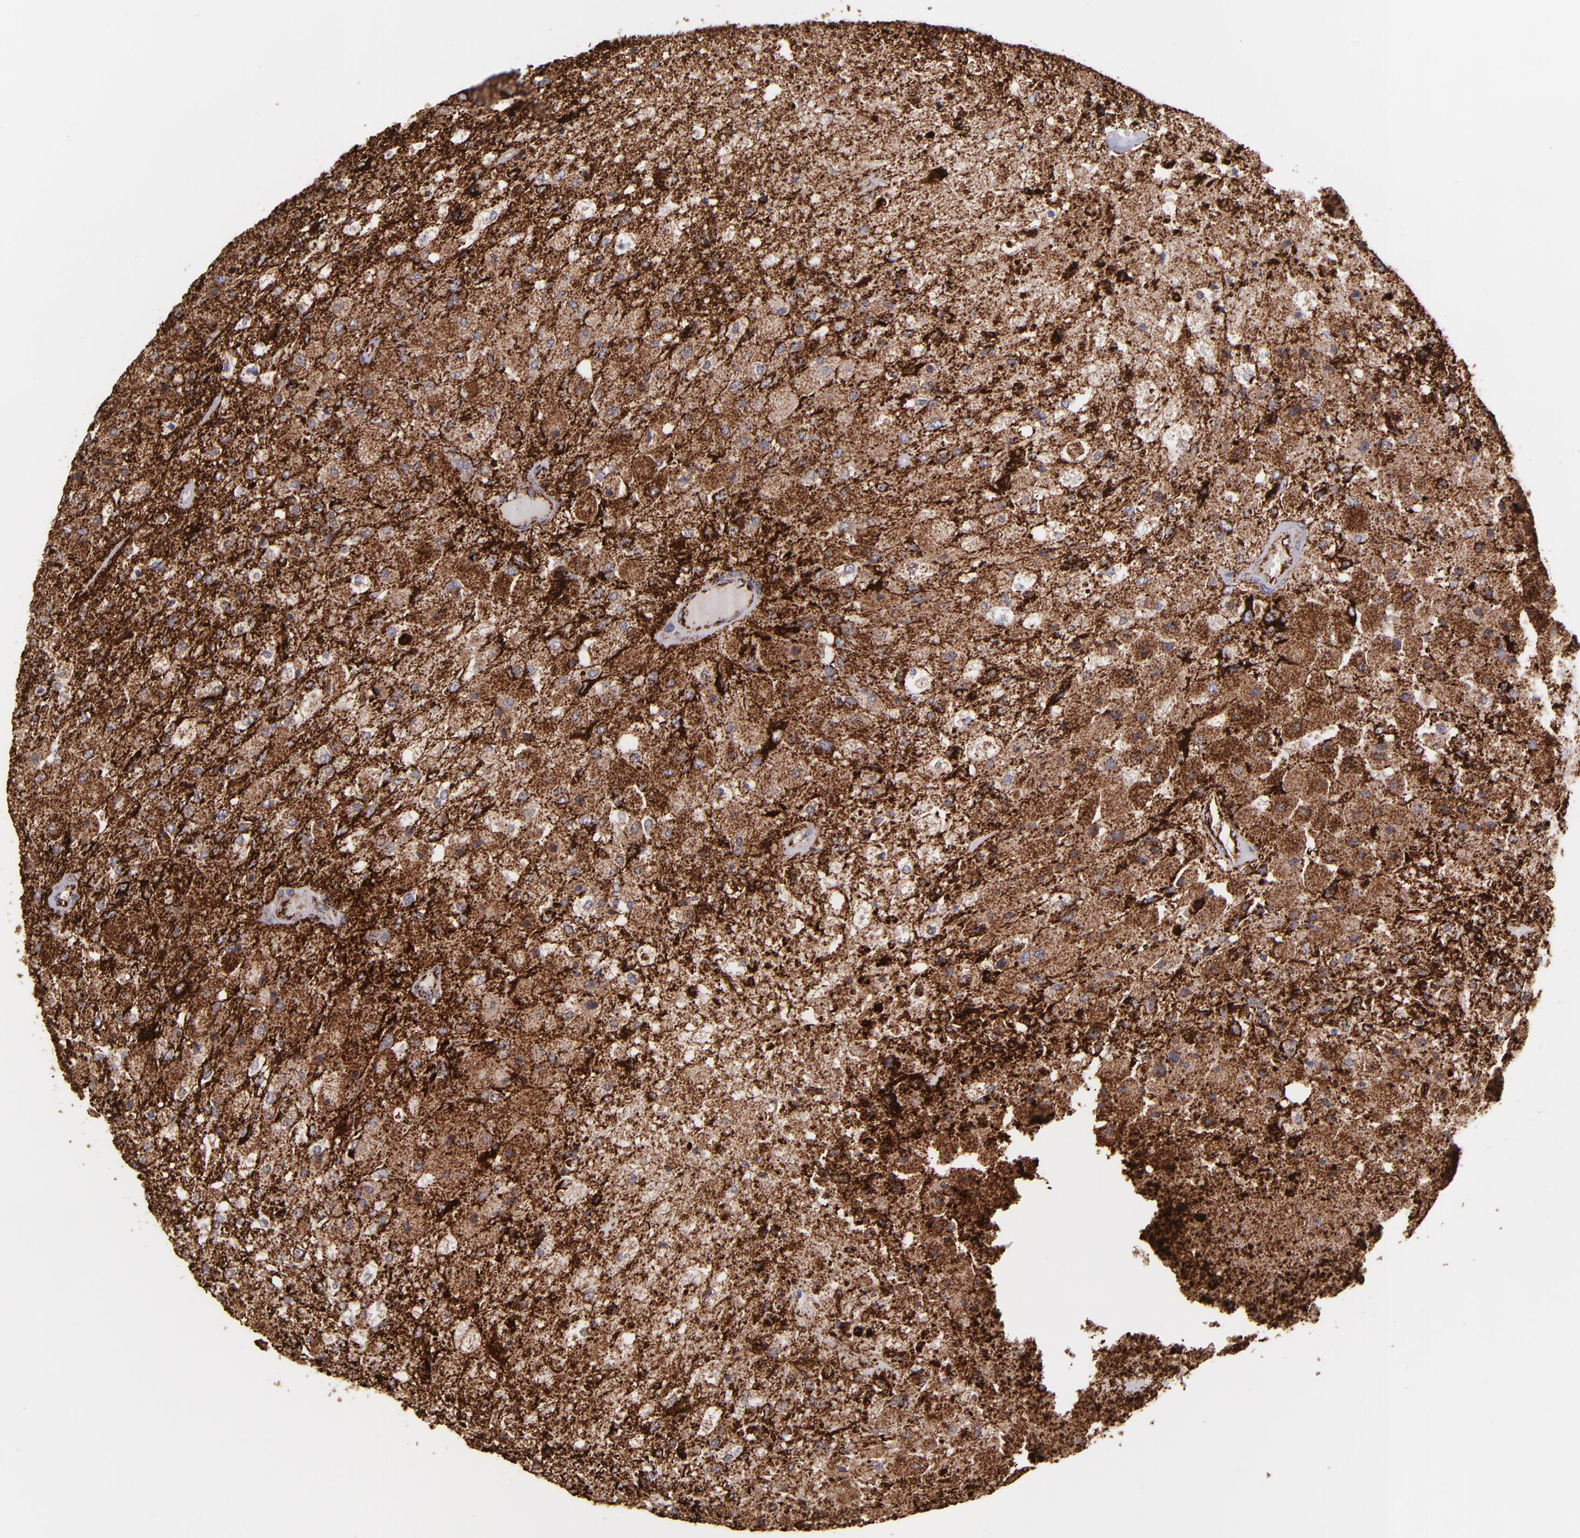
{"staining": {"intensity": "strong", "quantity": ">75%", "location": "cytoplasmic/membranous"}, "tissue": "glioma", "cell_type": "Tumor cells", "image_type": "cancer", "snomed": [{"axis": "morphology", "description": "Normal tissue, NOS"}, {"axis": "morphology", "description": "Glioma, malignant, High grade"}, {"axis": "topography", "description": "Cerebral cortex"}], "caption": "Glioma tissue reveals strong cytoplasmic/membranous staining in approximately >75% of tumor cells (DAB IHC, brown staining for protein, blue staining for nuclei).", "gene": "MAOB", "patient": {"sex": "male", "age": 77}}